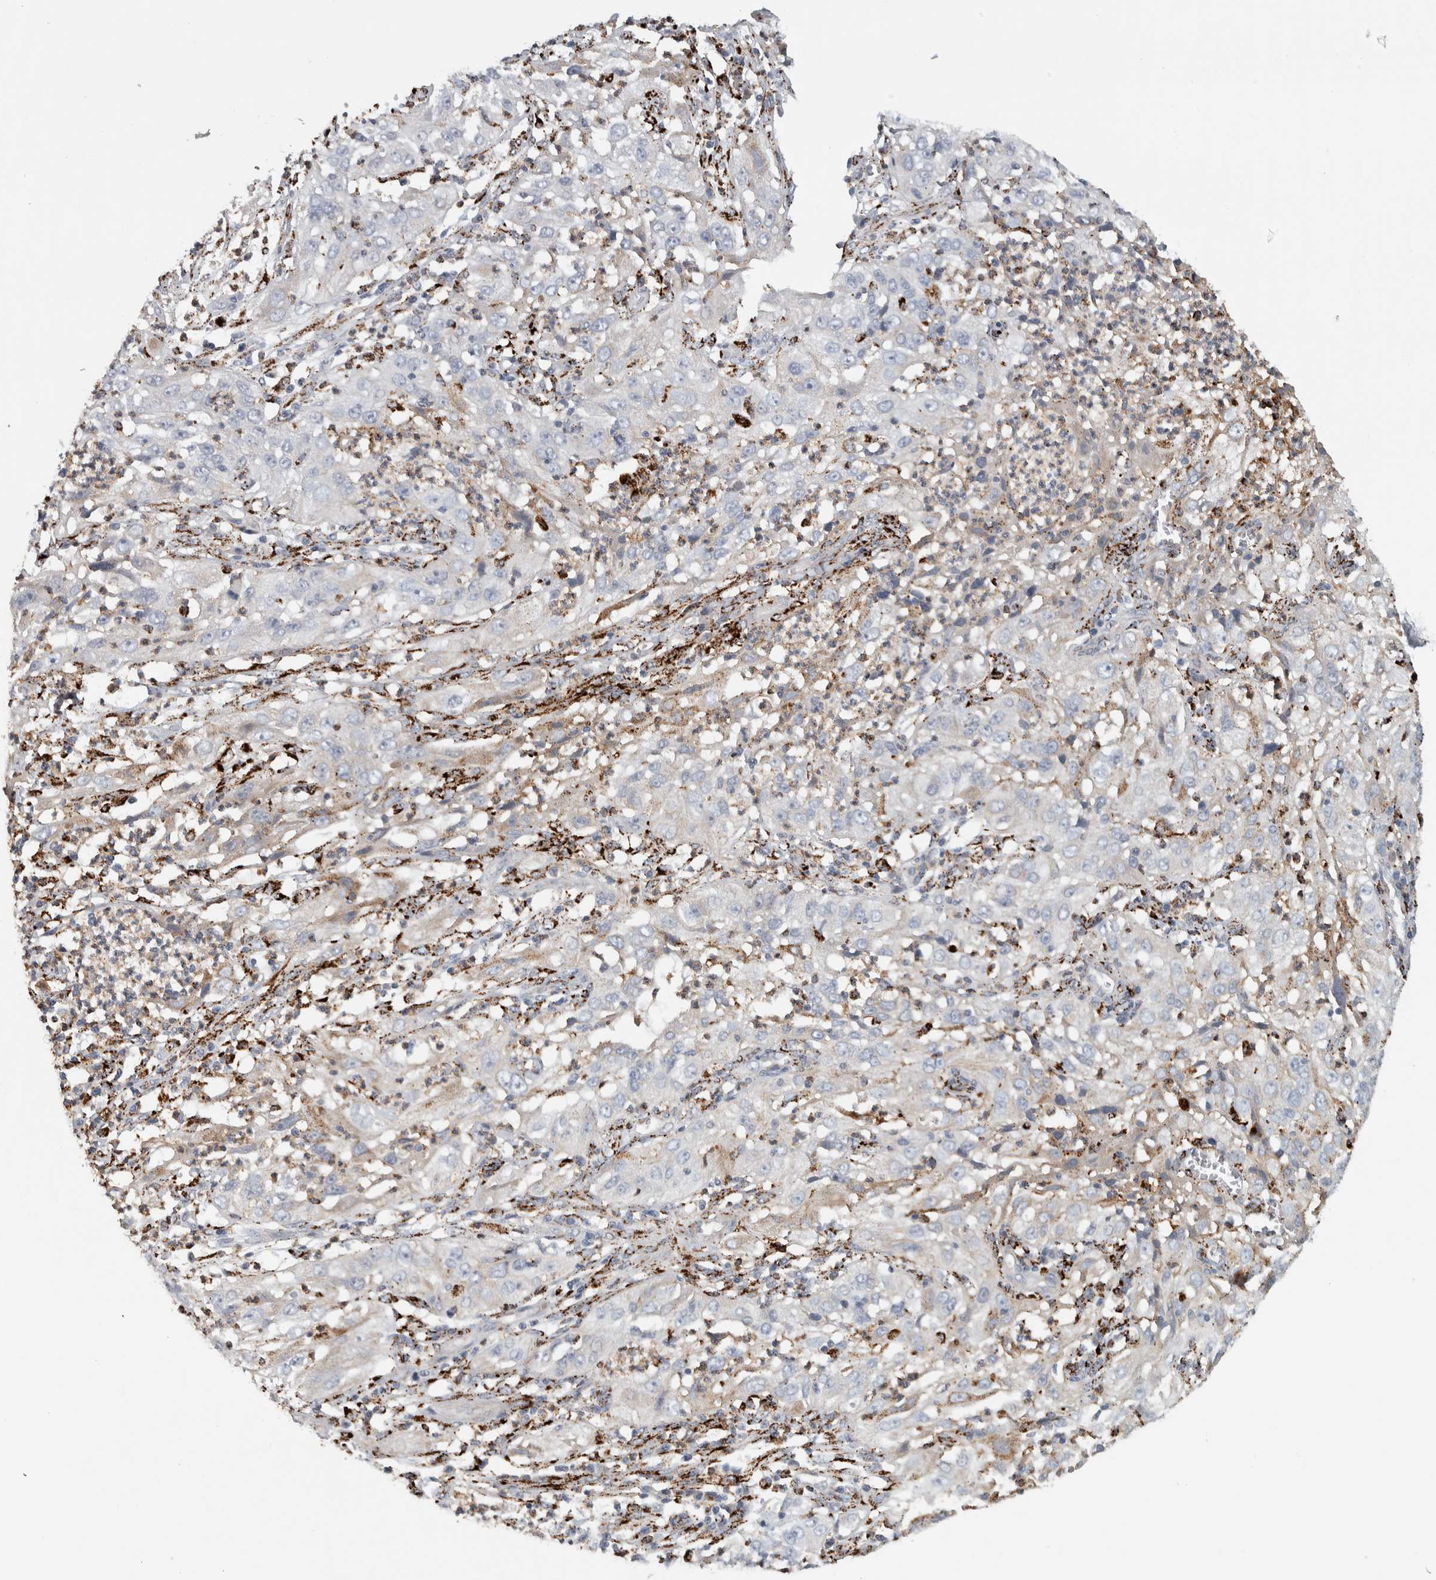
{"staining": {"intensity": "negative", "quantity": "none", "location": "none"}, "tissue": "cervical cancer", "cell_type": "Tumor cells", "image_type": "cancer", "snomed": [{"axis": "morphology", "description": "Squamous cell carcinoma, NOS"}, {"axis": "topography", "description": "Cervix"}], "caption": "Immunohistochemistry (IHC) image of human cervical cancer stained for a protein (brown), which reveals no staining in tumor cells.", "gene": "FAM78A", "patient": {"sex": "female", "age": 32}}